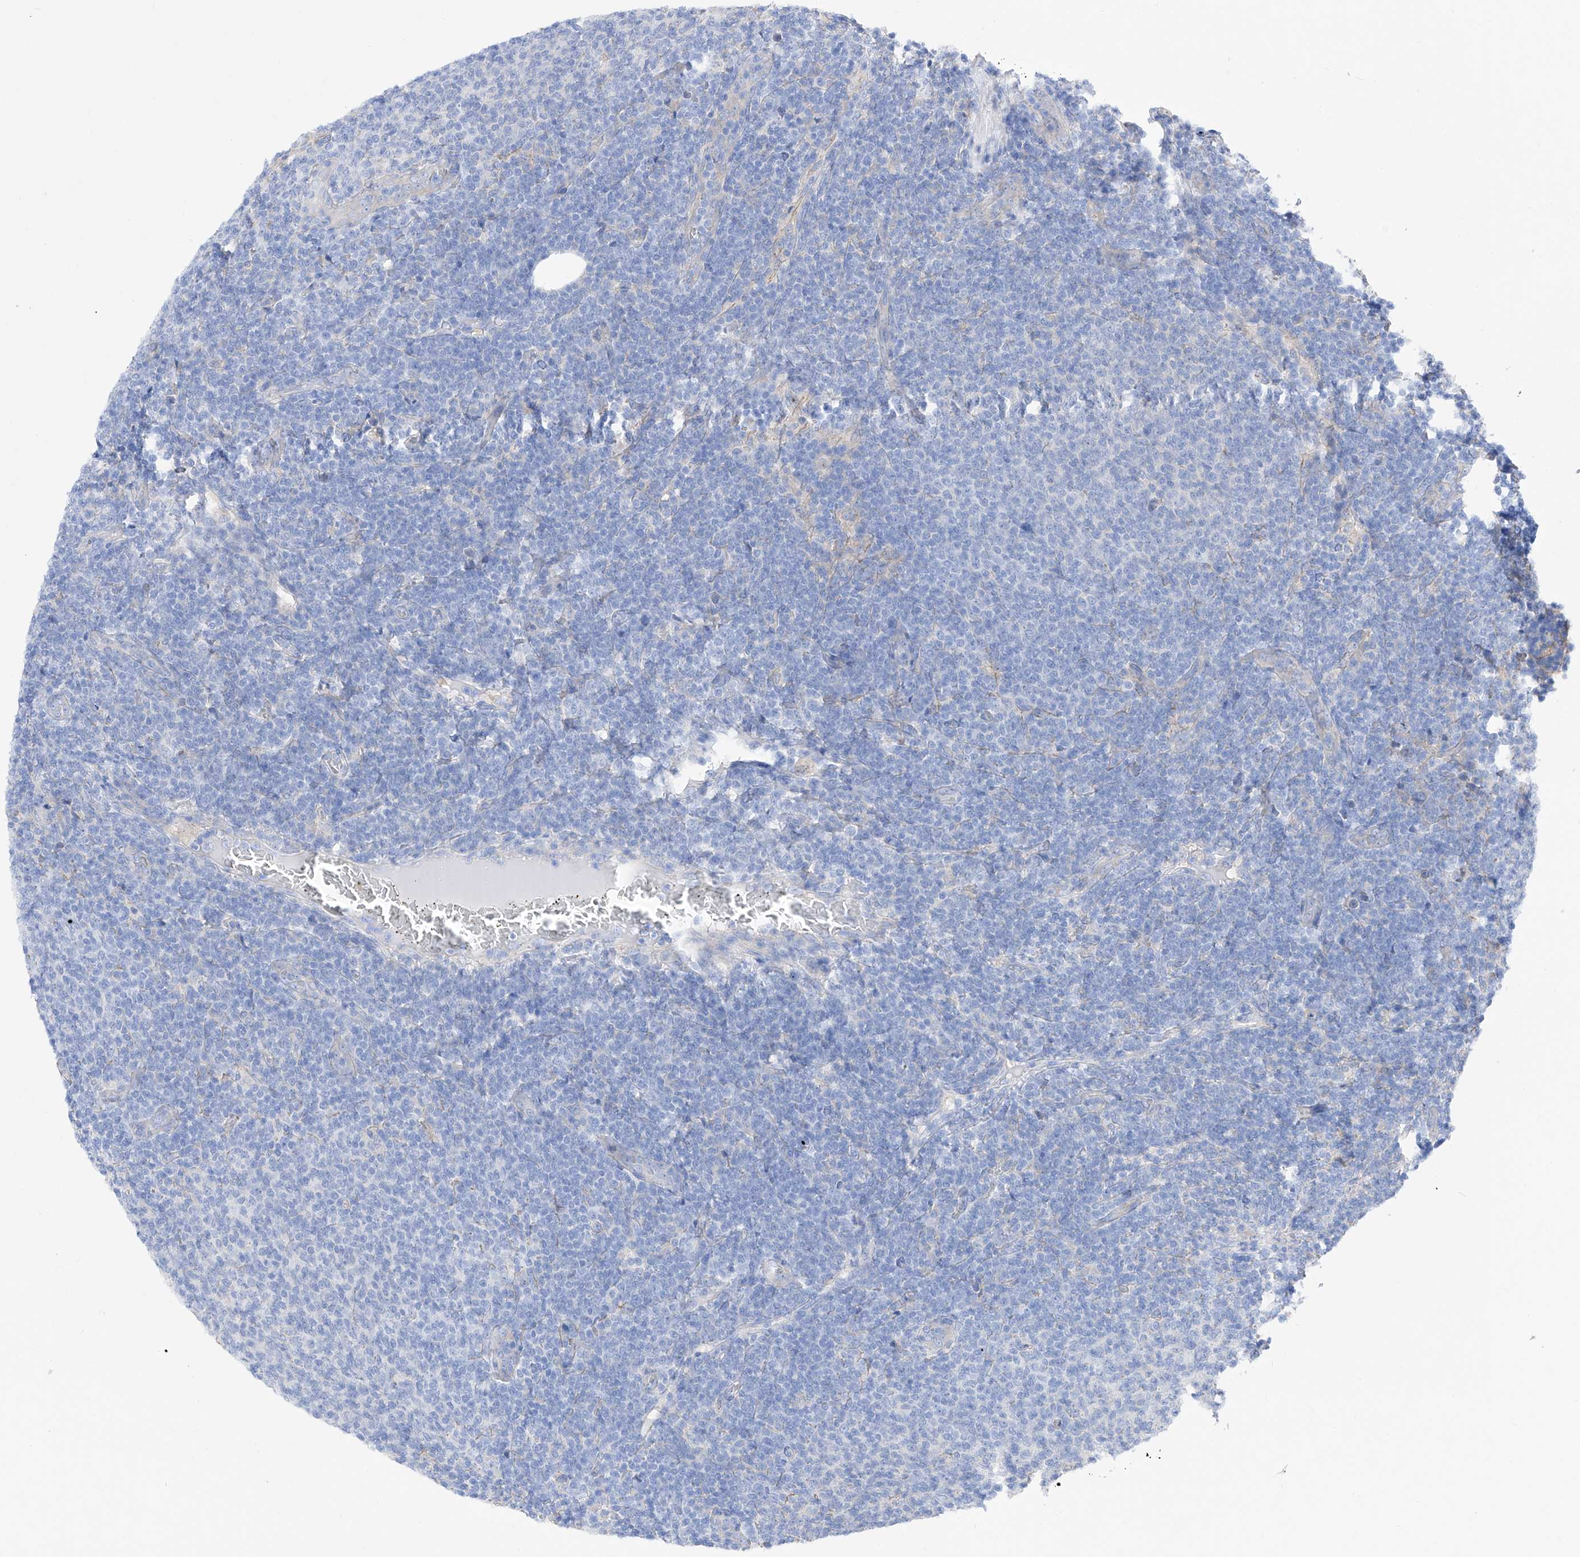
{"staining": {"intensity": "negative", "quantity": "none", "location": "none"}, "tissue": "lymphoma", "cell_type": "Tumor cells", "image_type": "cancer", "snomed": [{"axis": "morphology", "description": "Malignant lymphoma, non-Hodgkin's type, Low grade"}, {"axis": "topography", "description": "Lymph node"}], "caption": "The immunohistochemistry (IHC) image has no significant positivity in tumor cells of lymphoma tissue. Nuclei are stained in blue.", "gene": "ZNF653", "patient": {"sex": "male", "age": 66}}